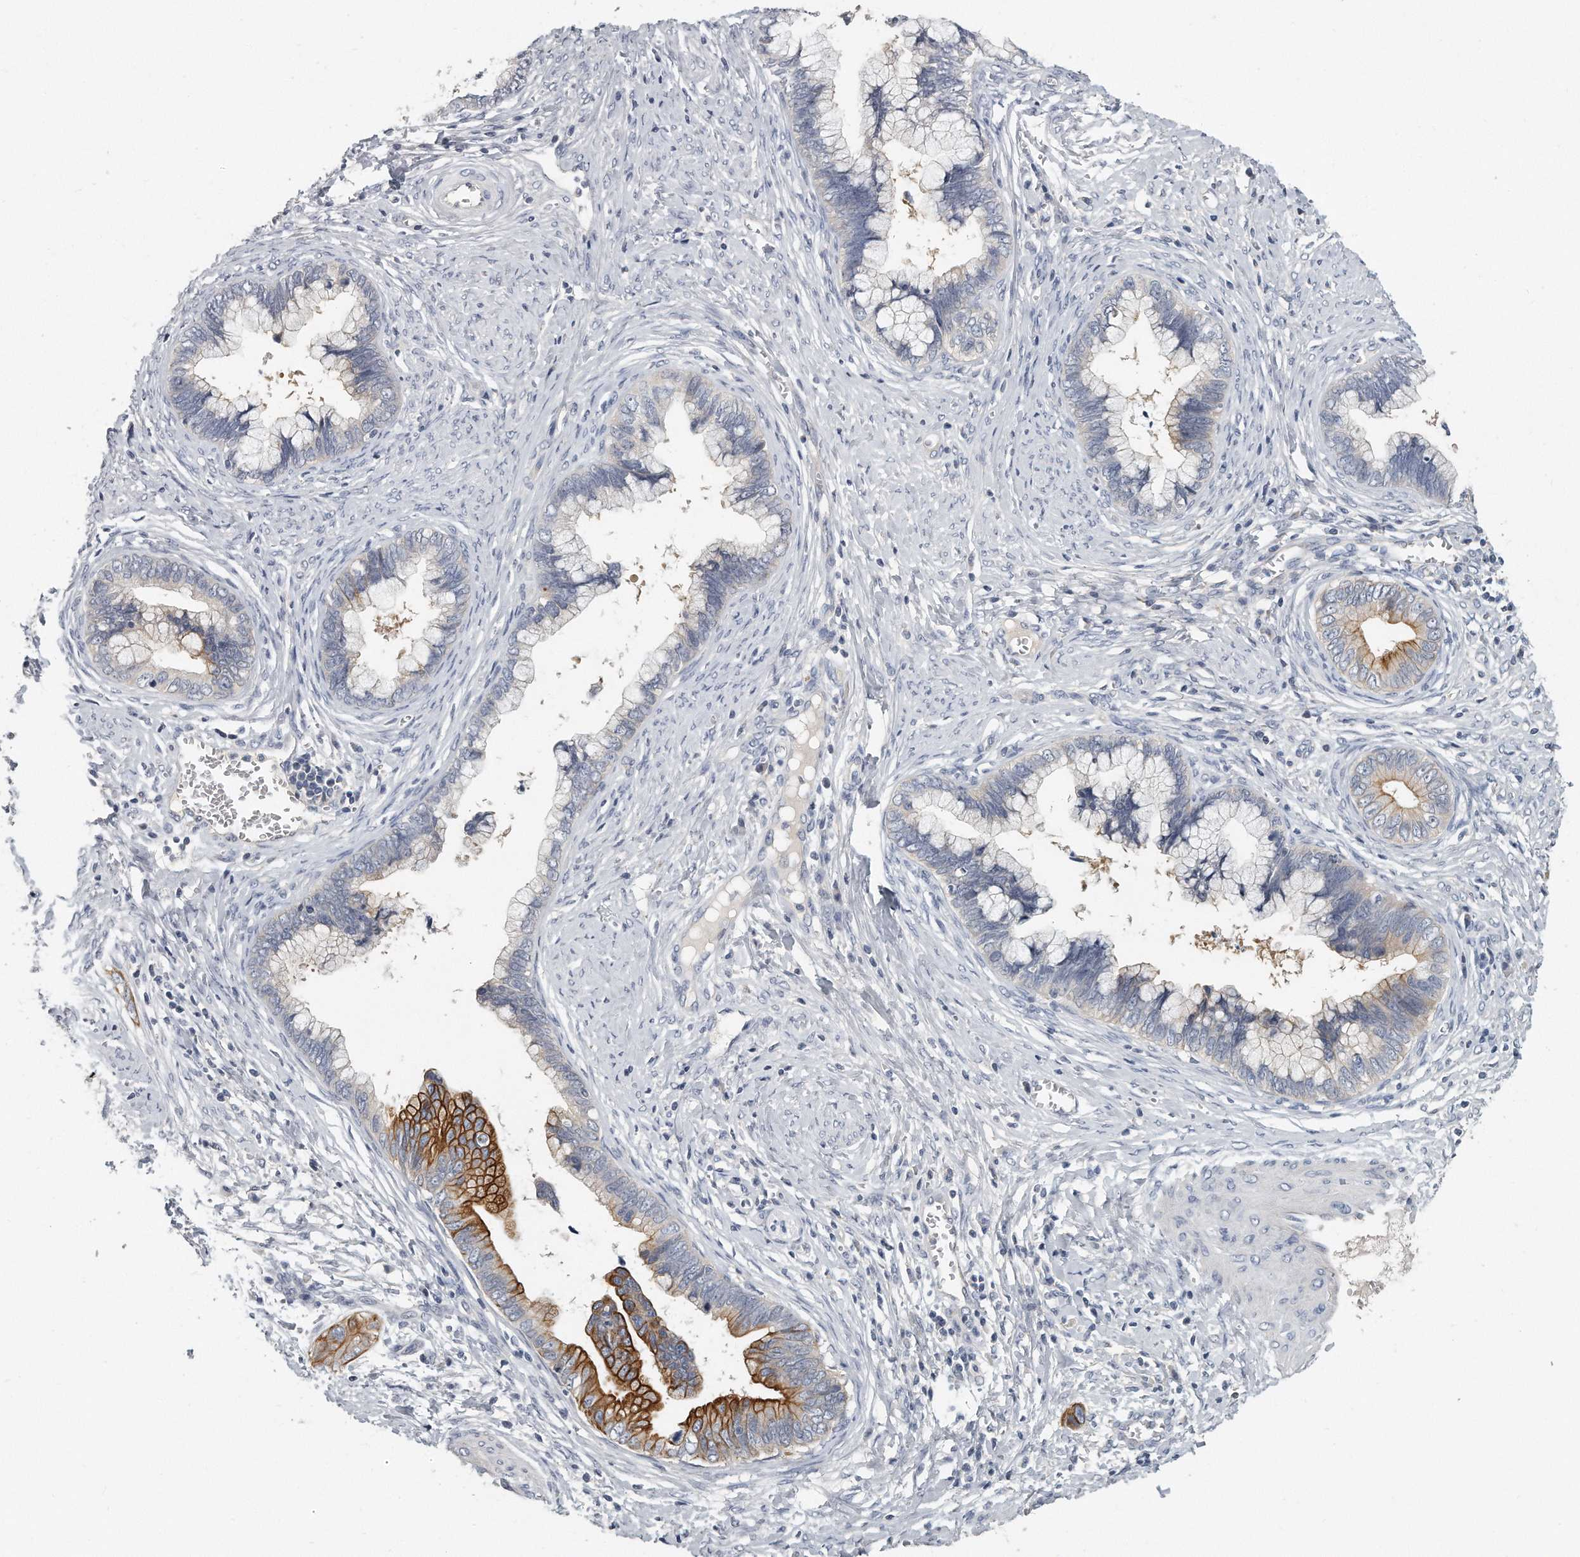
{"staining": {"intensity": "strong", "quantity": "<25%", "location": "cytoplasmic/membranous"}, "tissue": "cervical cancer", "cell_type": "Tumor cells", "image_type": "cancer", "snomed": [{"axis": "morphology", "description": "Adenocarcinoma, NOS"}, {"axis": "topography", "description": "Cervix"}], "caption": "Cervical cancer (adenocarcinoma) stained for a protein exhibits strong cytoplasmic/membranous positivity in tumor cells.", "gene": "KLHL7", "patient": {"sex": "female", "age": 44}}